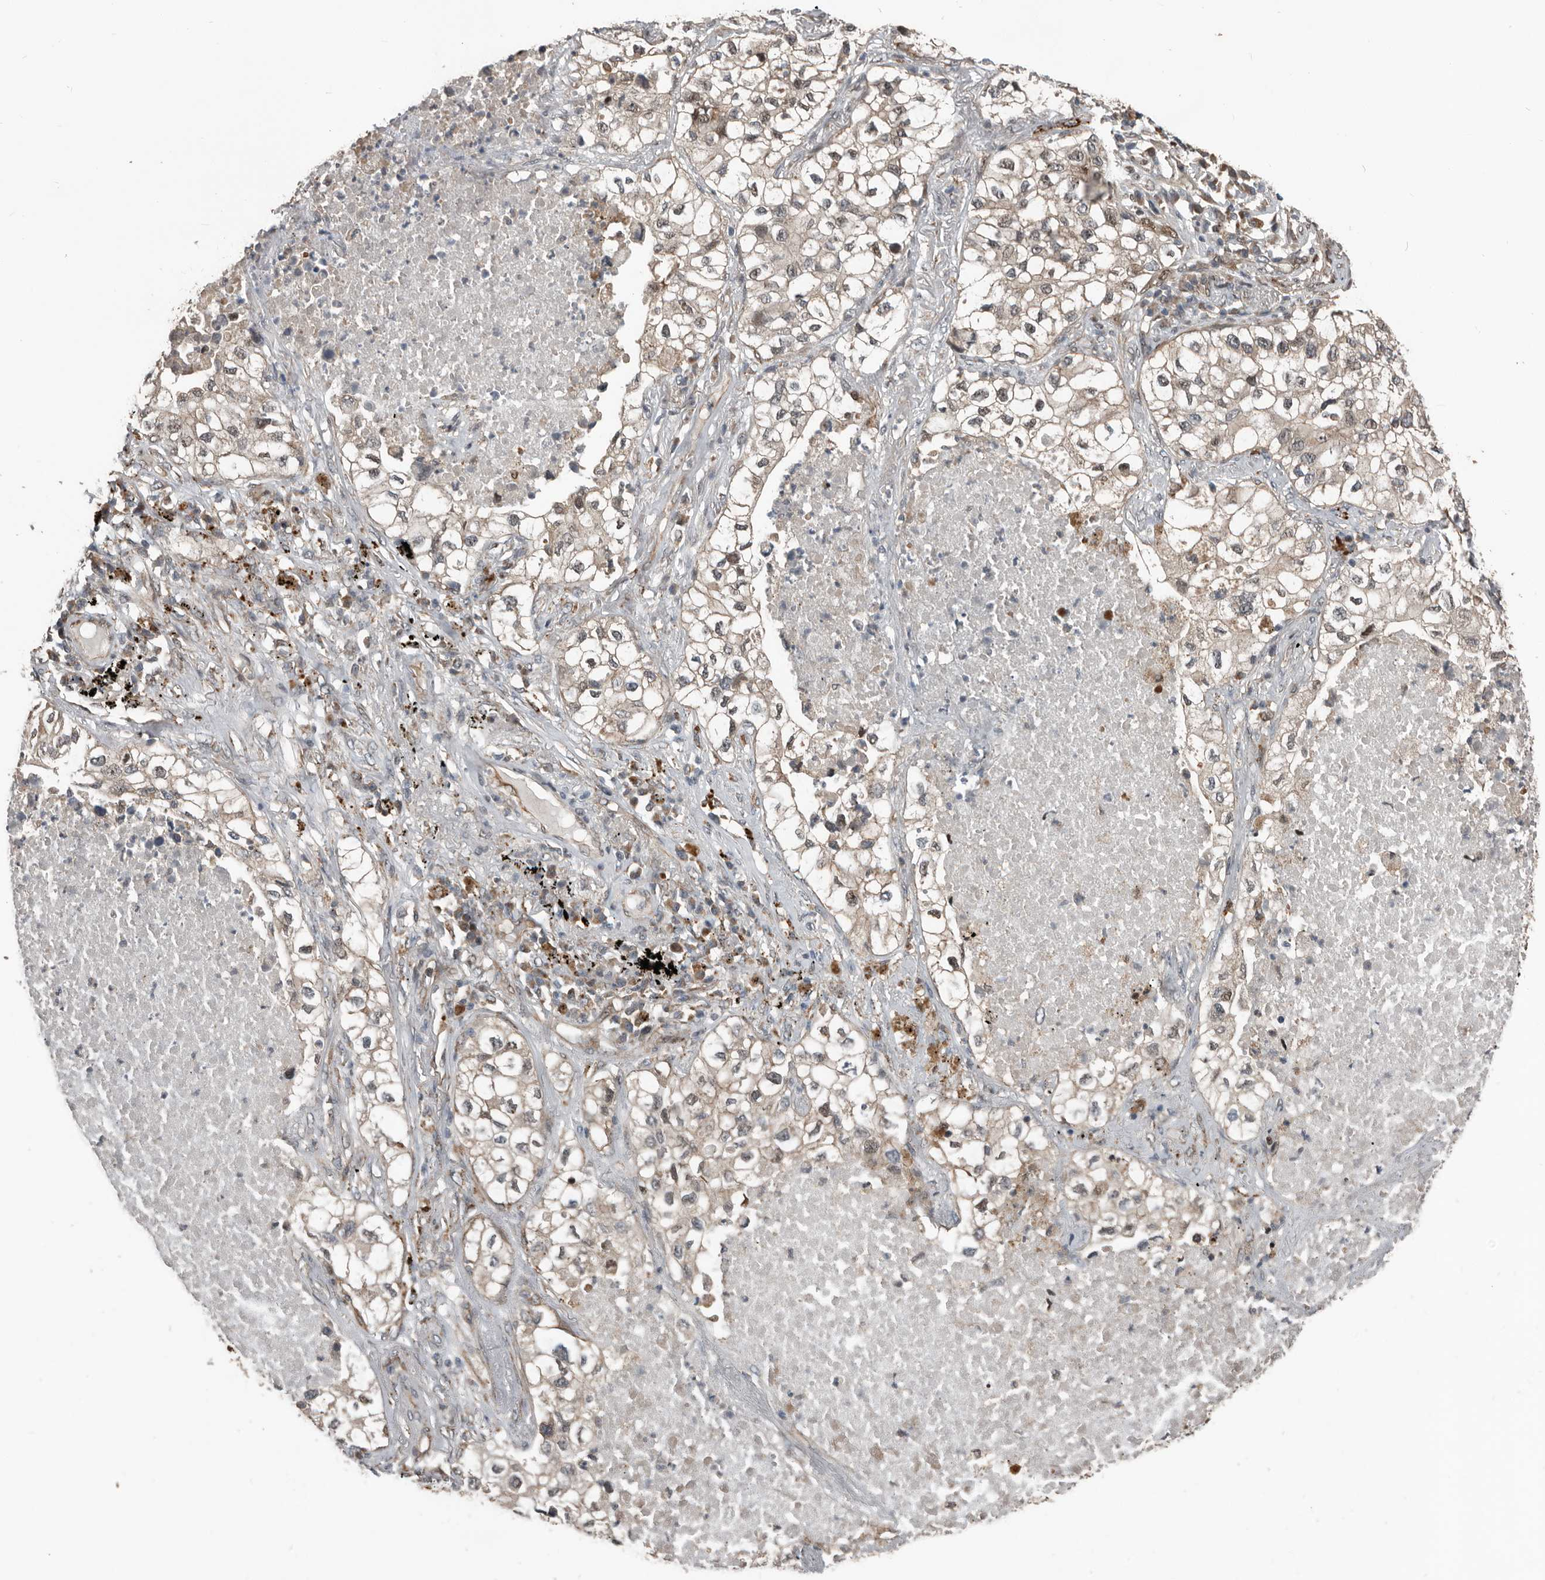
{"staining": {"intensity": "weak", "quantity": "25%-75%", "location": "cytoplasmic/membranous"}, "tissue": "lung cancer", "cell_type": "Tumor cells", "image_type": "cancer", "snomed": [{"axis": "morphology", "description": "Adenocarcinoma, NOS"}, {"axis": "topography", "description": "Lung"}], "caption": "A high-resolution image shows immunohistochemistry staining of adenocarcinoma (lung), which exhibits weak cytoplasmic/membranous expression in approximately 25%-75% of tumor cells. The protein is stained brown, and the nuclei are stained in blue (DAB (3,3'-diaminobenzidine) IHC with brightfield microscopy, high magnification).", "gene": "YOD1", "patient": {"sex": "male", "age": 63}}